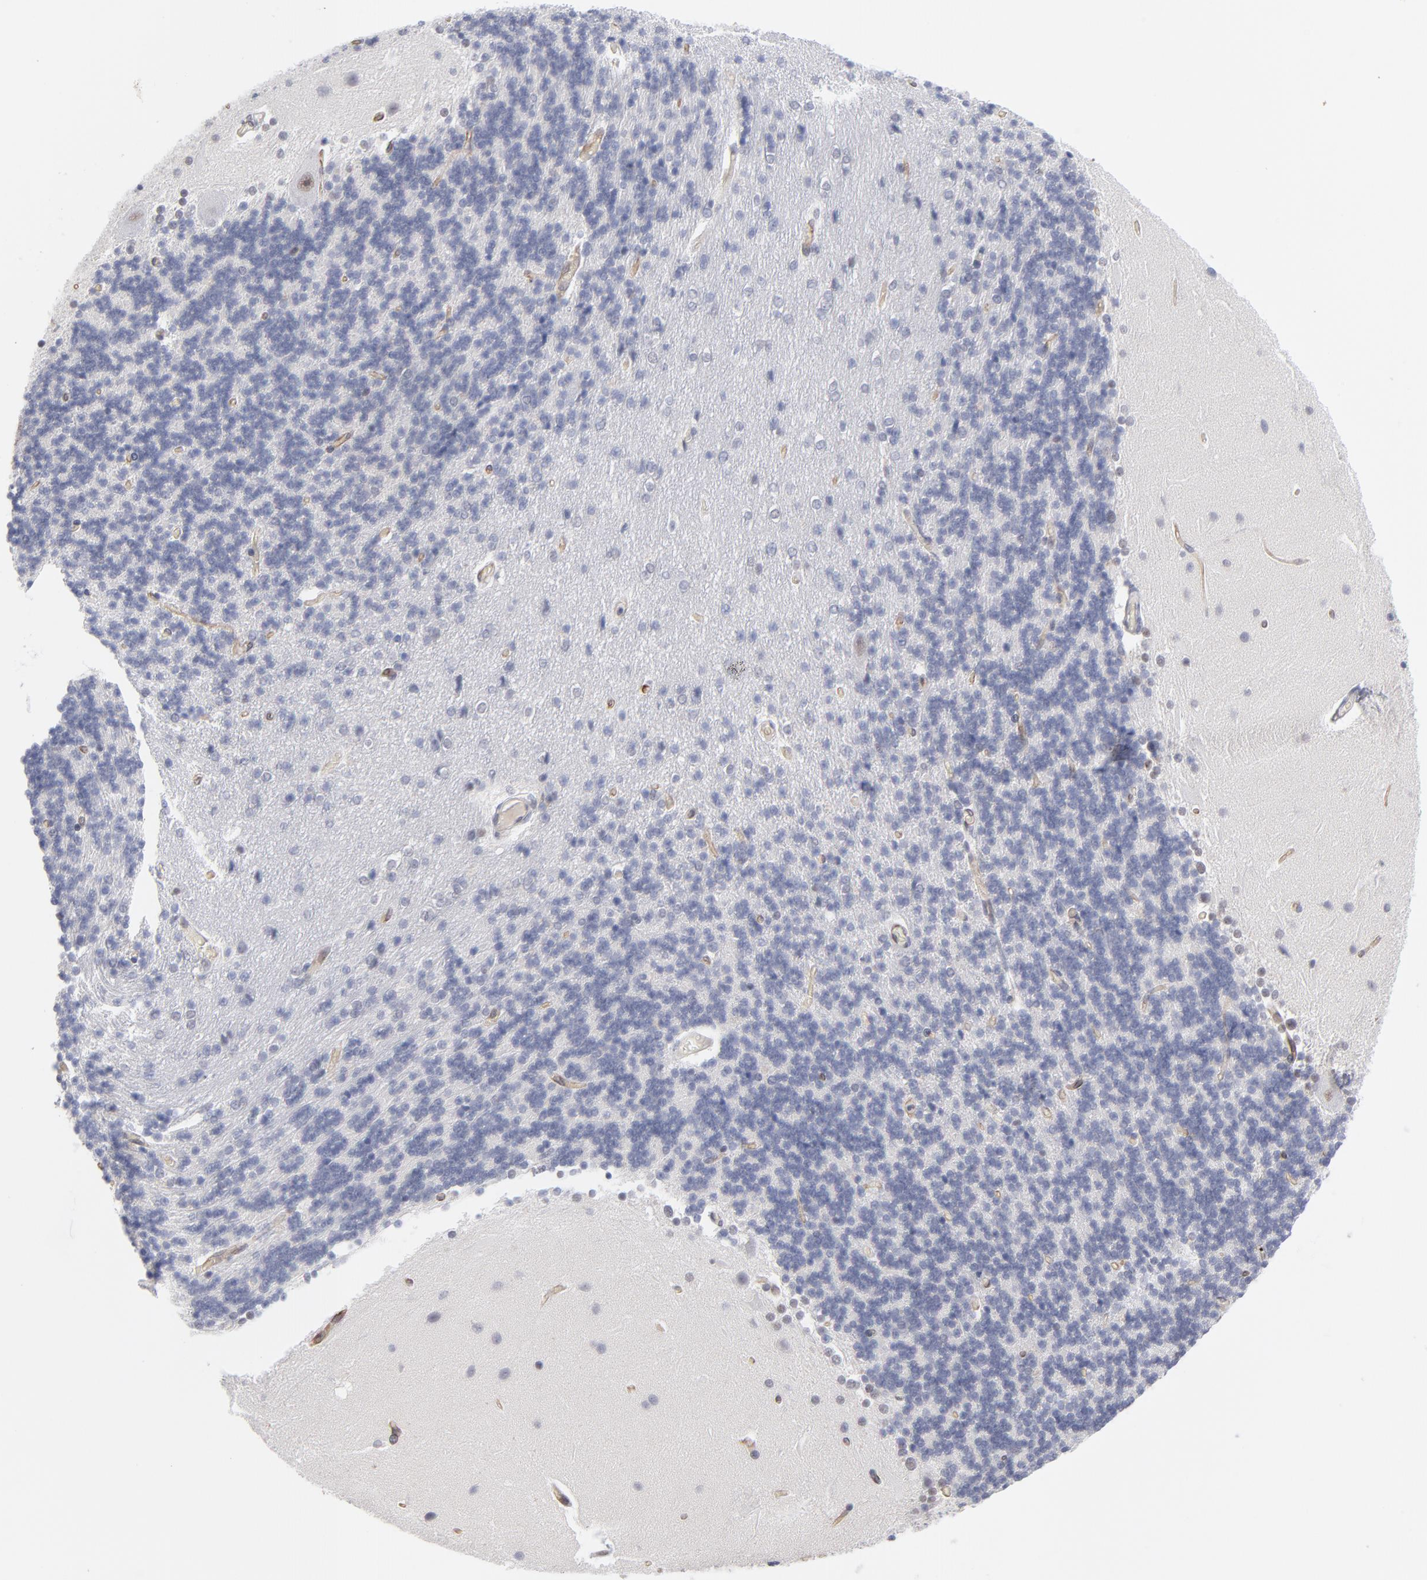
{"staining": {"intensity": "negative", "quantity": "none", "location": "none"}, "tissue": "cerebellum", "cell_type": "Cells in granular layer", "image_type": "normal", "snomed": [{"axis": "morphology", "description": "Normal tissue, NOS"}, {"axis": "topography", "description": "Cerebellum"}], "caption": "High power microscopy image of an IHC photomicrograph of unremarkable cerebellum, revealing no significant positivity in cells in granular layer. The staining is performed using DAB brown chromogen with nuclei counter-stained in using hematoxylin.", "gene": "NBN", "patient": {"sex": "female", "age": 54}}